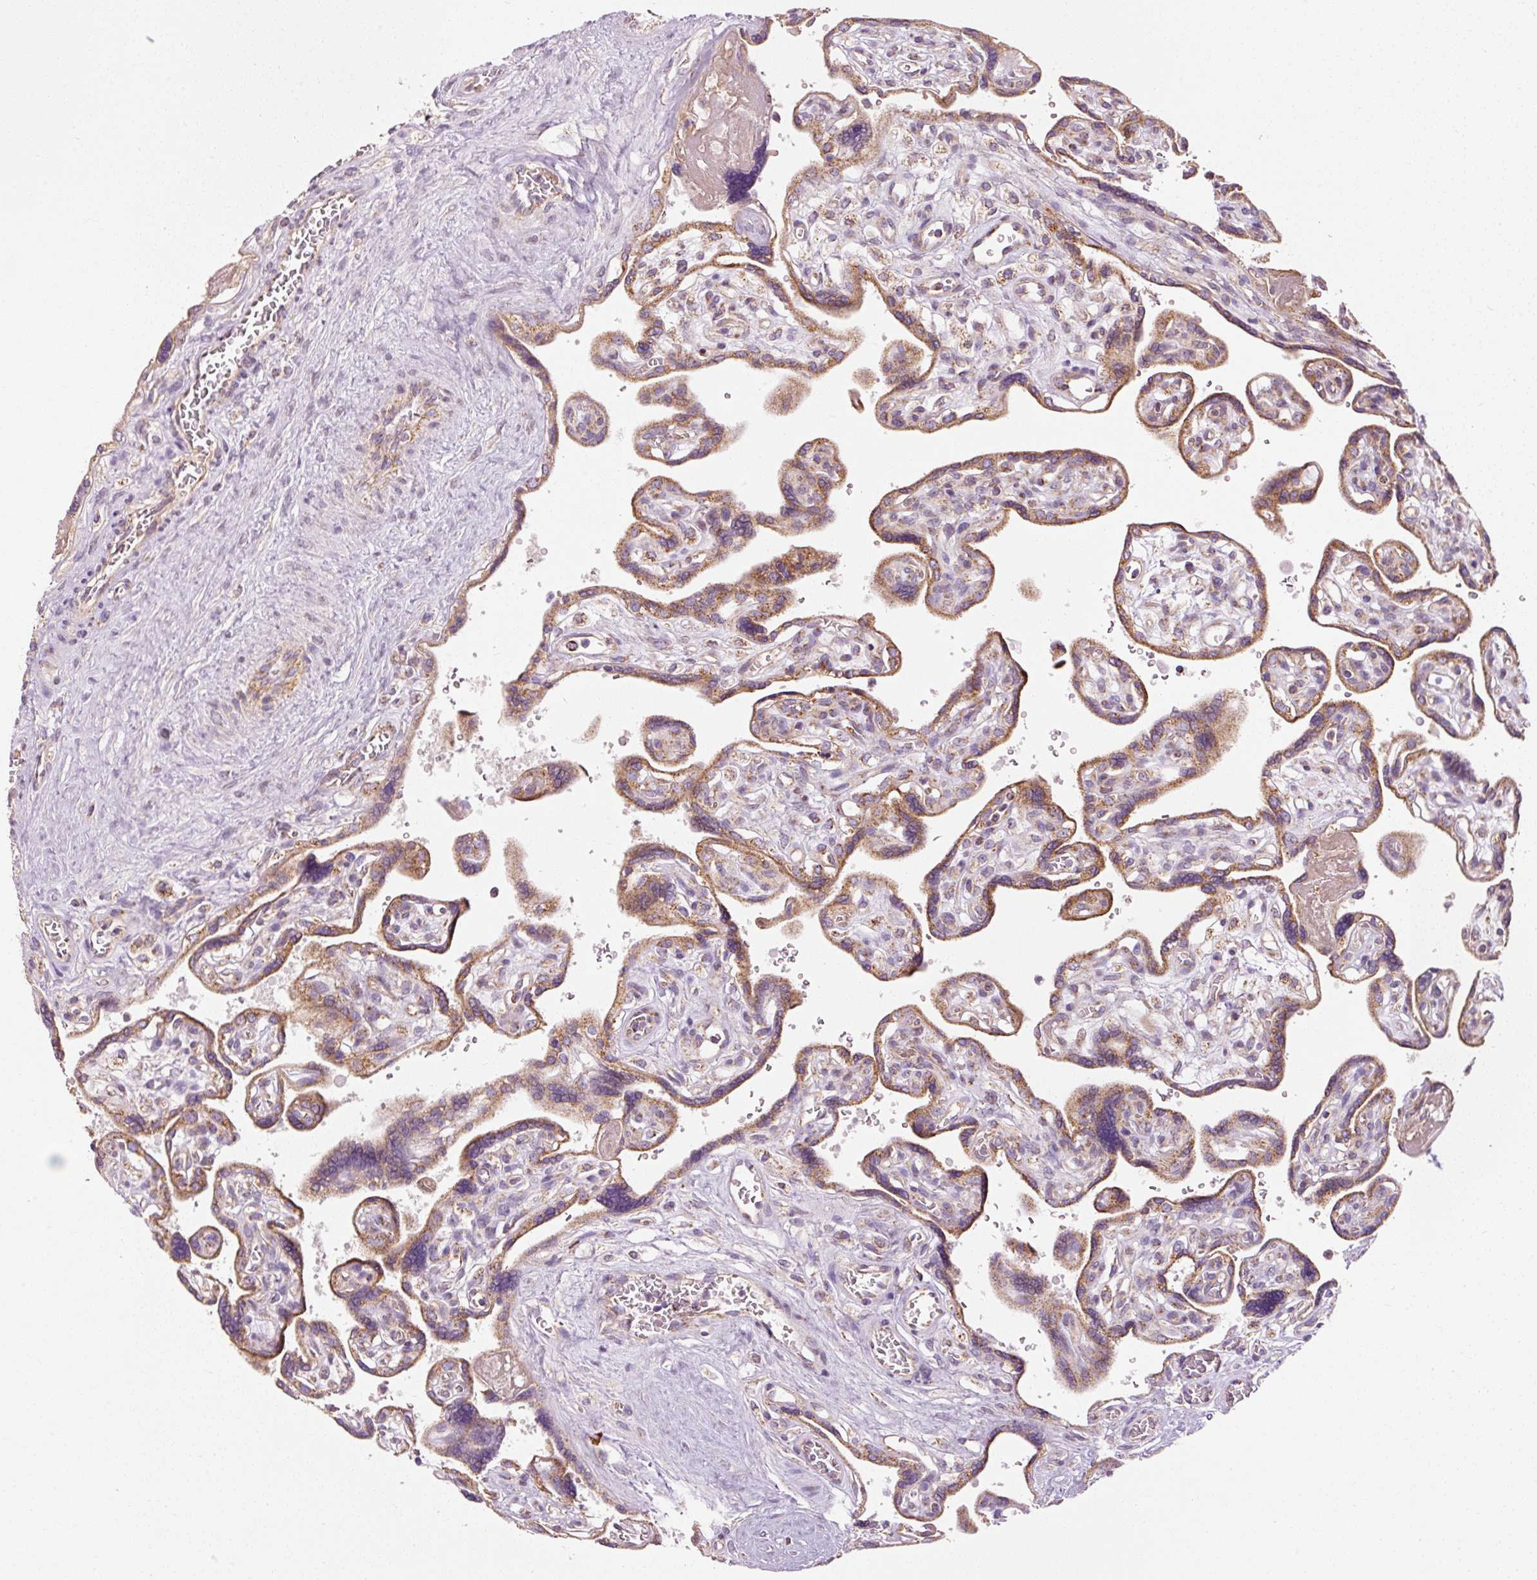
{"staining": {"intensity": "moderate", "quantity": ">75%", "location": "cytoplasmic/membranous"}, "tissue": "placenta", "cell_type": "Trophoblastic cells", "image_type": "normal", "snomed": [{"axis": "morphology", "description": "Normal tissue, NOS"}, {"axis": "topography", "description": "Placenta"}], "caption": "Immunohistochemistry photomicrograph of normal placenta stained for a protein (brown), which displays medium levels of moderate cytoplasmic/membranous staining in about >75% of trophoblastic cells.", "gene": "NDUFB4", "patient": {"sex": "female", "age": 39}}